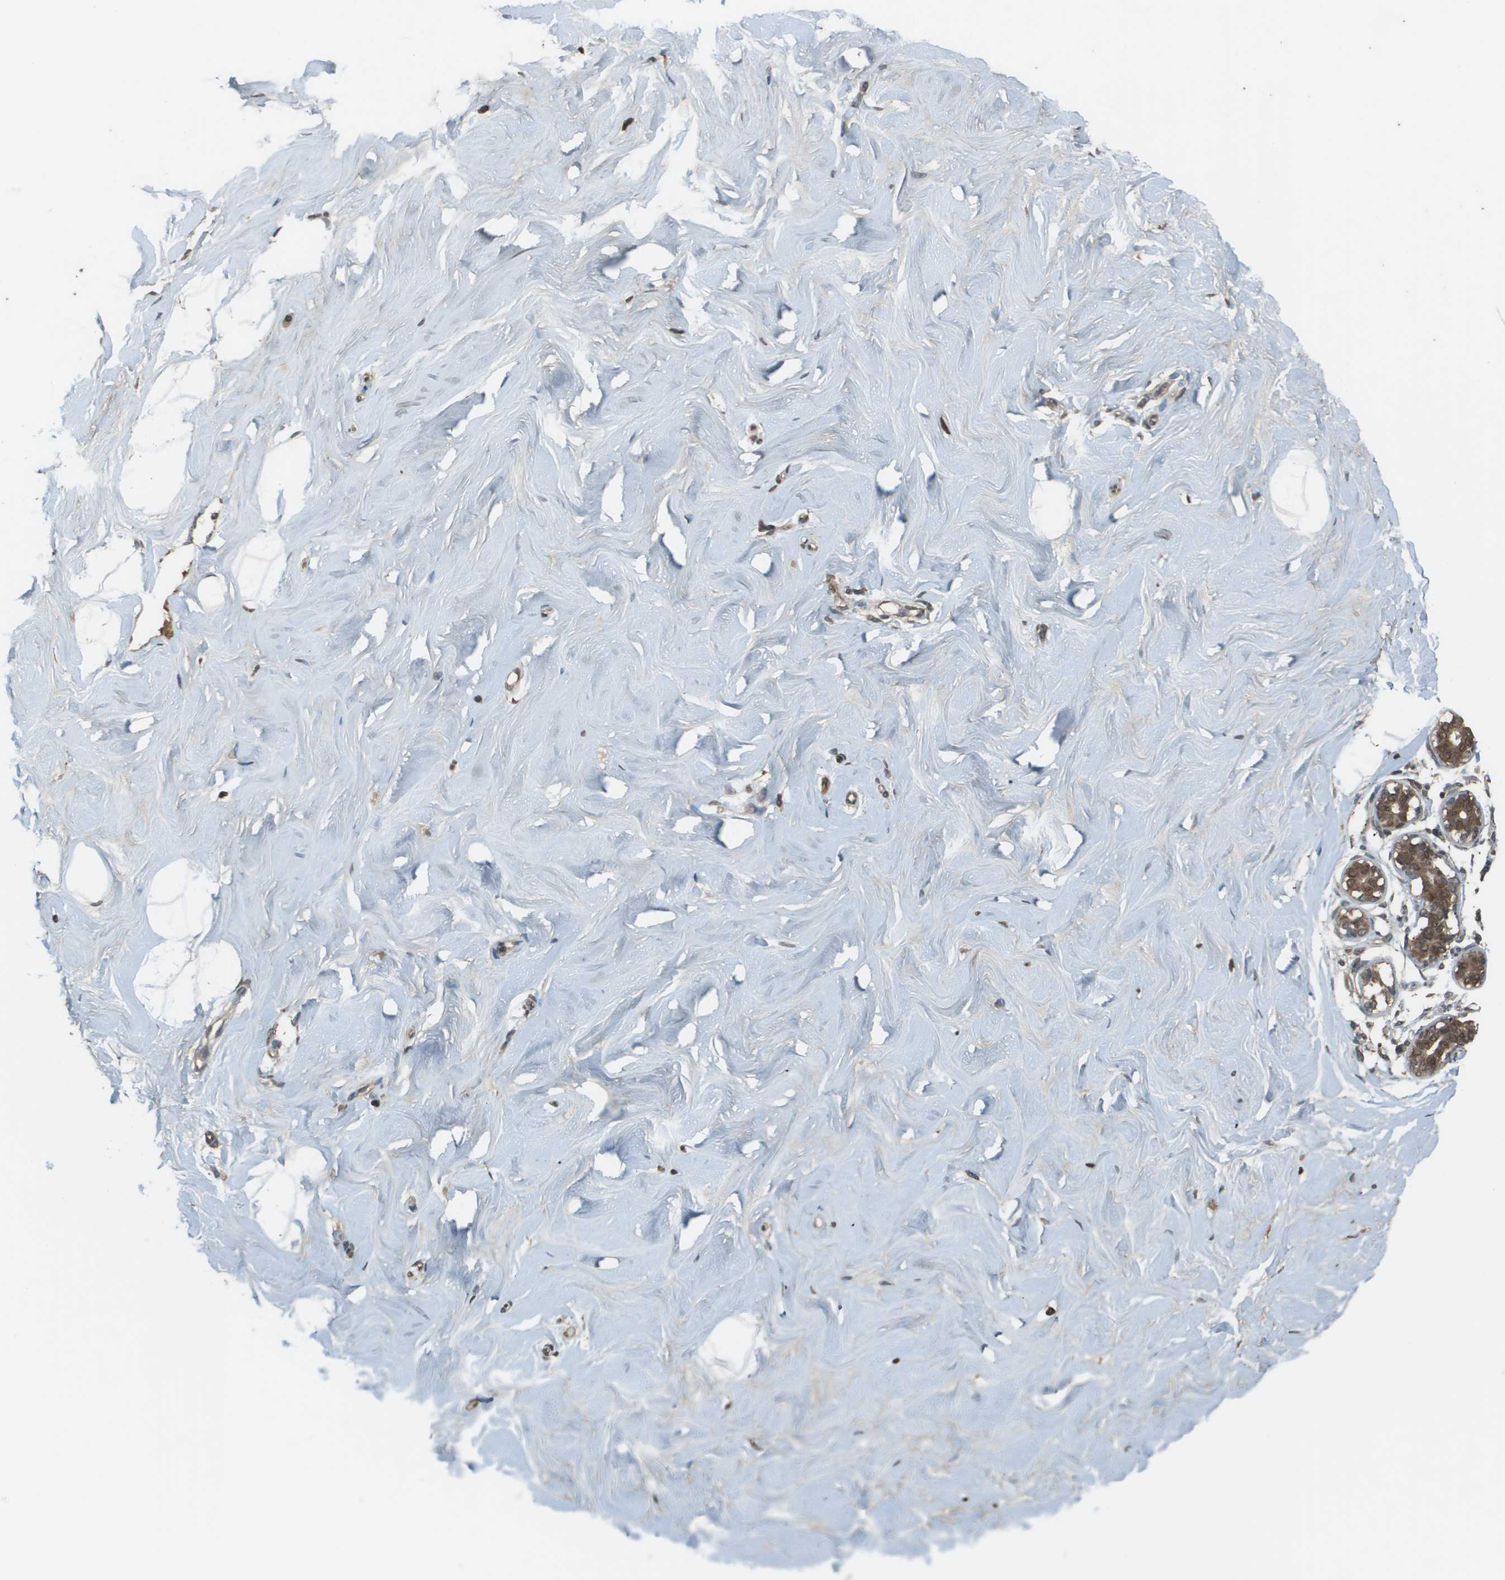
{"staining": {"intensity": "negative", "quantity": "none", "location": "none"}, "tissue": "breast", "cell_type": "Adipocytes", "image_type": "normal", "snomed": [{"axis": "morphology", "description": "Normal tissue, NOS"}, {"axis": "topography", "description": "Breast"}], "caption": "High magnification brightfield microscopy of unremarkable breast stained with DAB (brown) and counterstained with hematoxylin (blue): adipocytes show no significant staining.", "gene": "NDRG2", "patient": {"sex": "female", "age": 23}}